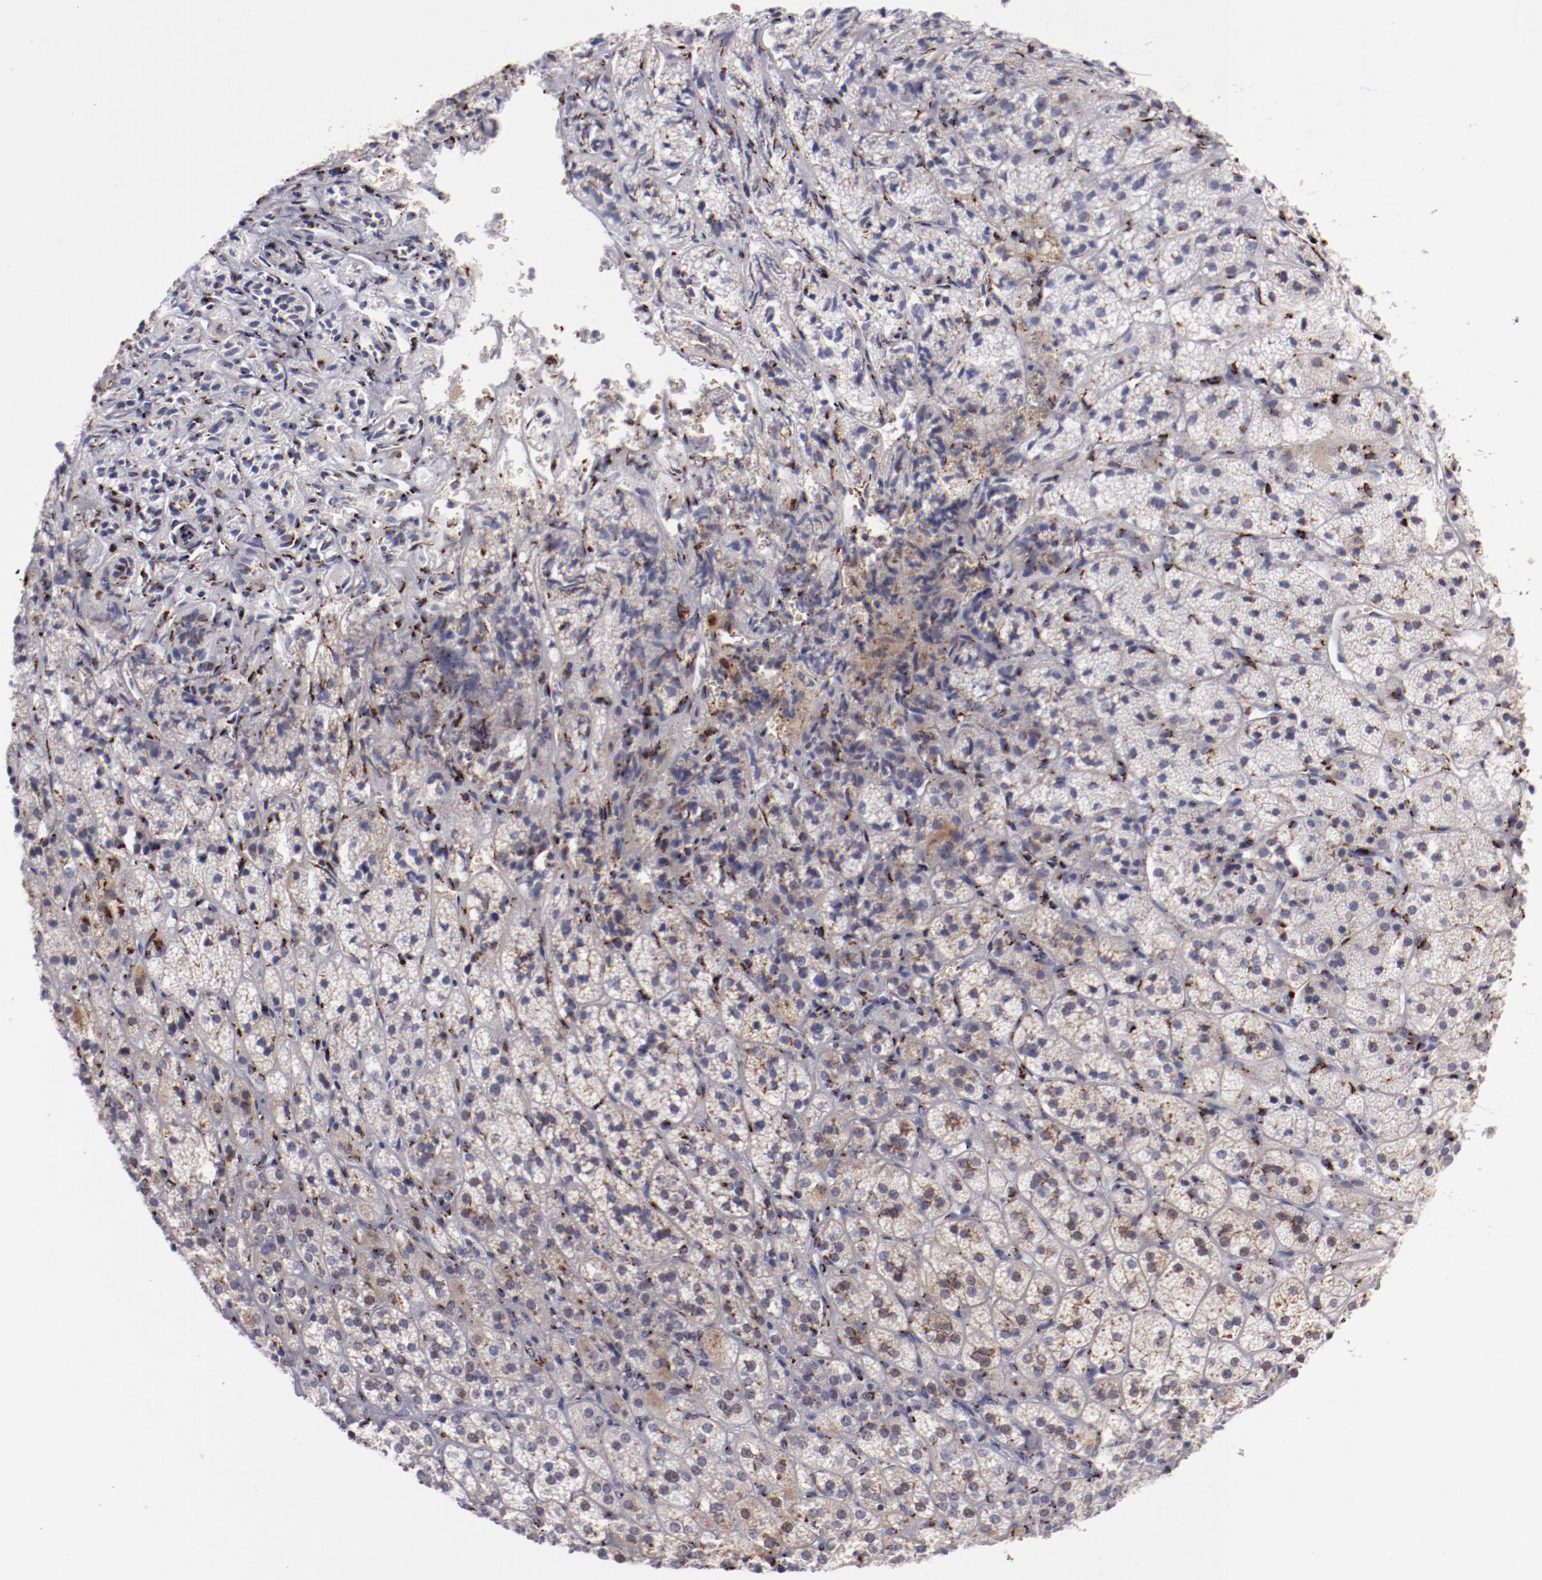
{"staining": {"intensity": "strong", "quantity": "25%-75%", "location": "cytoplasmic/membranous"}, "tissue": "adrenal gland", "cell_type": "Glandular cells", "image_type": "normal", "snomed": [{"axis": "morphology", "description": "Normal tissue, NOS"}, {"axis": "topography", "description": "Adrenal gland"}], "caption": "Adrenal gland was stained to show a protein in brown. There is high levels of strong cytoplasmic/membranous expression in approximately 25%-75% of glandular cells. (DAB IHC with brightfield microscopy, high magnification).", "gene": "GOLIM4", "patient": {"sex": "female", "age": 71}}